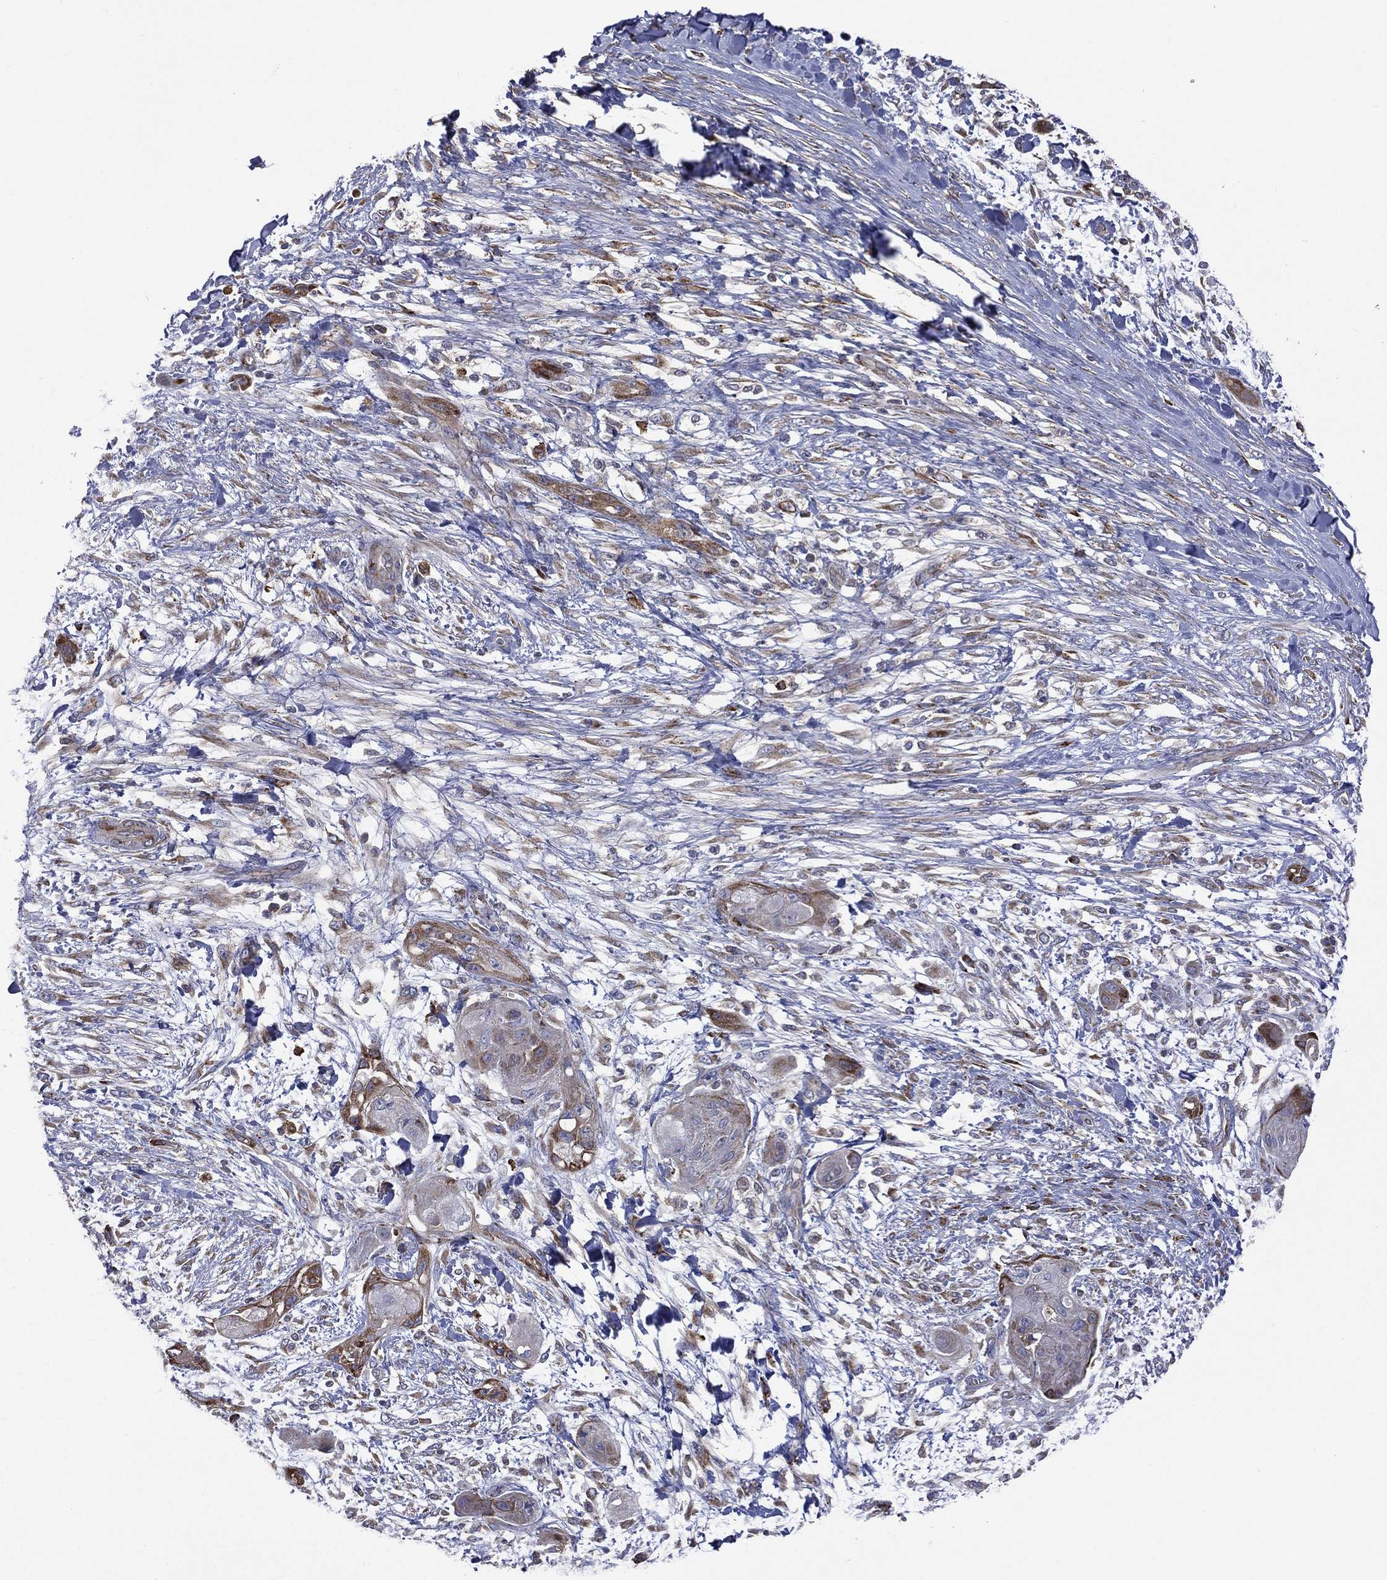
{"staining": {"intensity": "moderate", "quantity": "<25%", "location": "cytoplasmic/membranous"}, "tissue": "skin cancer", "cell_type": "Tumor cells", "image_type": "cancer", "snomed": [{"axis": "morphology", "description": "Squamous cell carcinoma, NOS"}, {"axis": "topography", "description": "Skin"}], "caption": "Immunohistochemical staining of skin cancer (squamous cell carcinoma) exhibits low levels of moderate cytoplasmic/membranous staining in approximately <25% of tumor cells. (DAB = brown stain, brightfield microscopy at high magnification).", "gene": "C20orf96", "patient": {"sex": "male", "age": 62}}